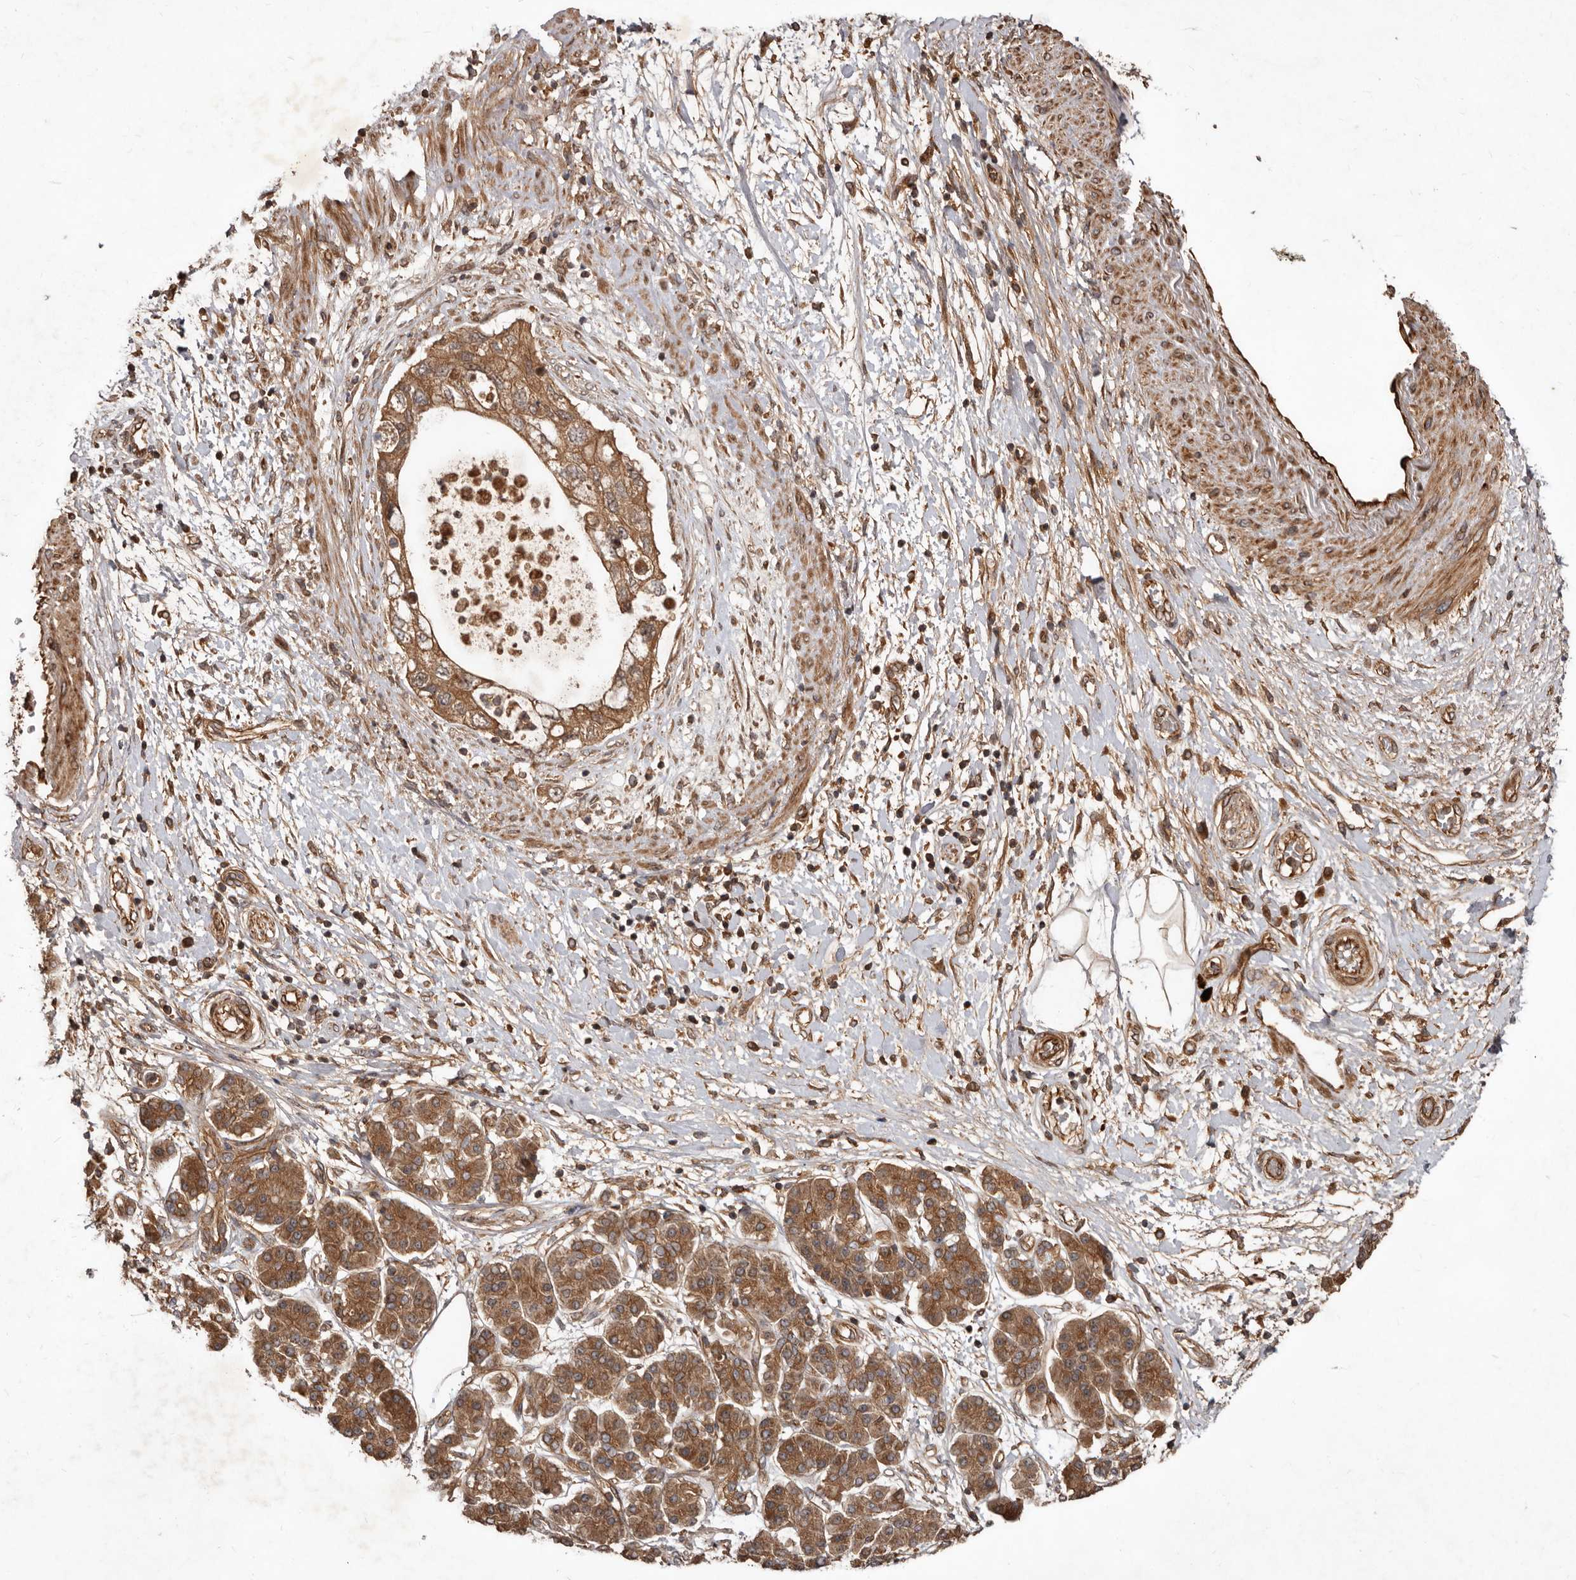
{"staining": {"intensity": "moderate", "quantity": ">75%", "location": "cytoplasmic/membranous"}, "tissue": "pancreatic cancer", "cell_type": "Tumor cells", "image_type": "cancer", "snomed": [{"axis": "morphology", "description": "Adenocarcinoma, NOS"}, {"axis": "topography", "description": "Pancreas"}], "caption": "An image of human pancreatic cancer (adenocarcinoma) stained for a protein exhibits moderate cytoplasmic/membranous brown staining in tumor cells. The staining was performed using DAB to visualize the protein expression in brown, while the nuclei were stained in blue with hematoxylin (Magnification: 20x).", "gene": "STK36", "patient": {"sex": "female", "age": 73}}